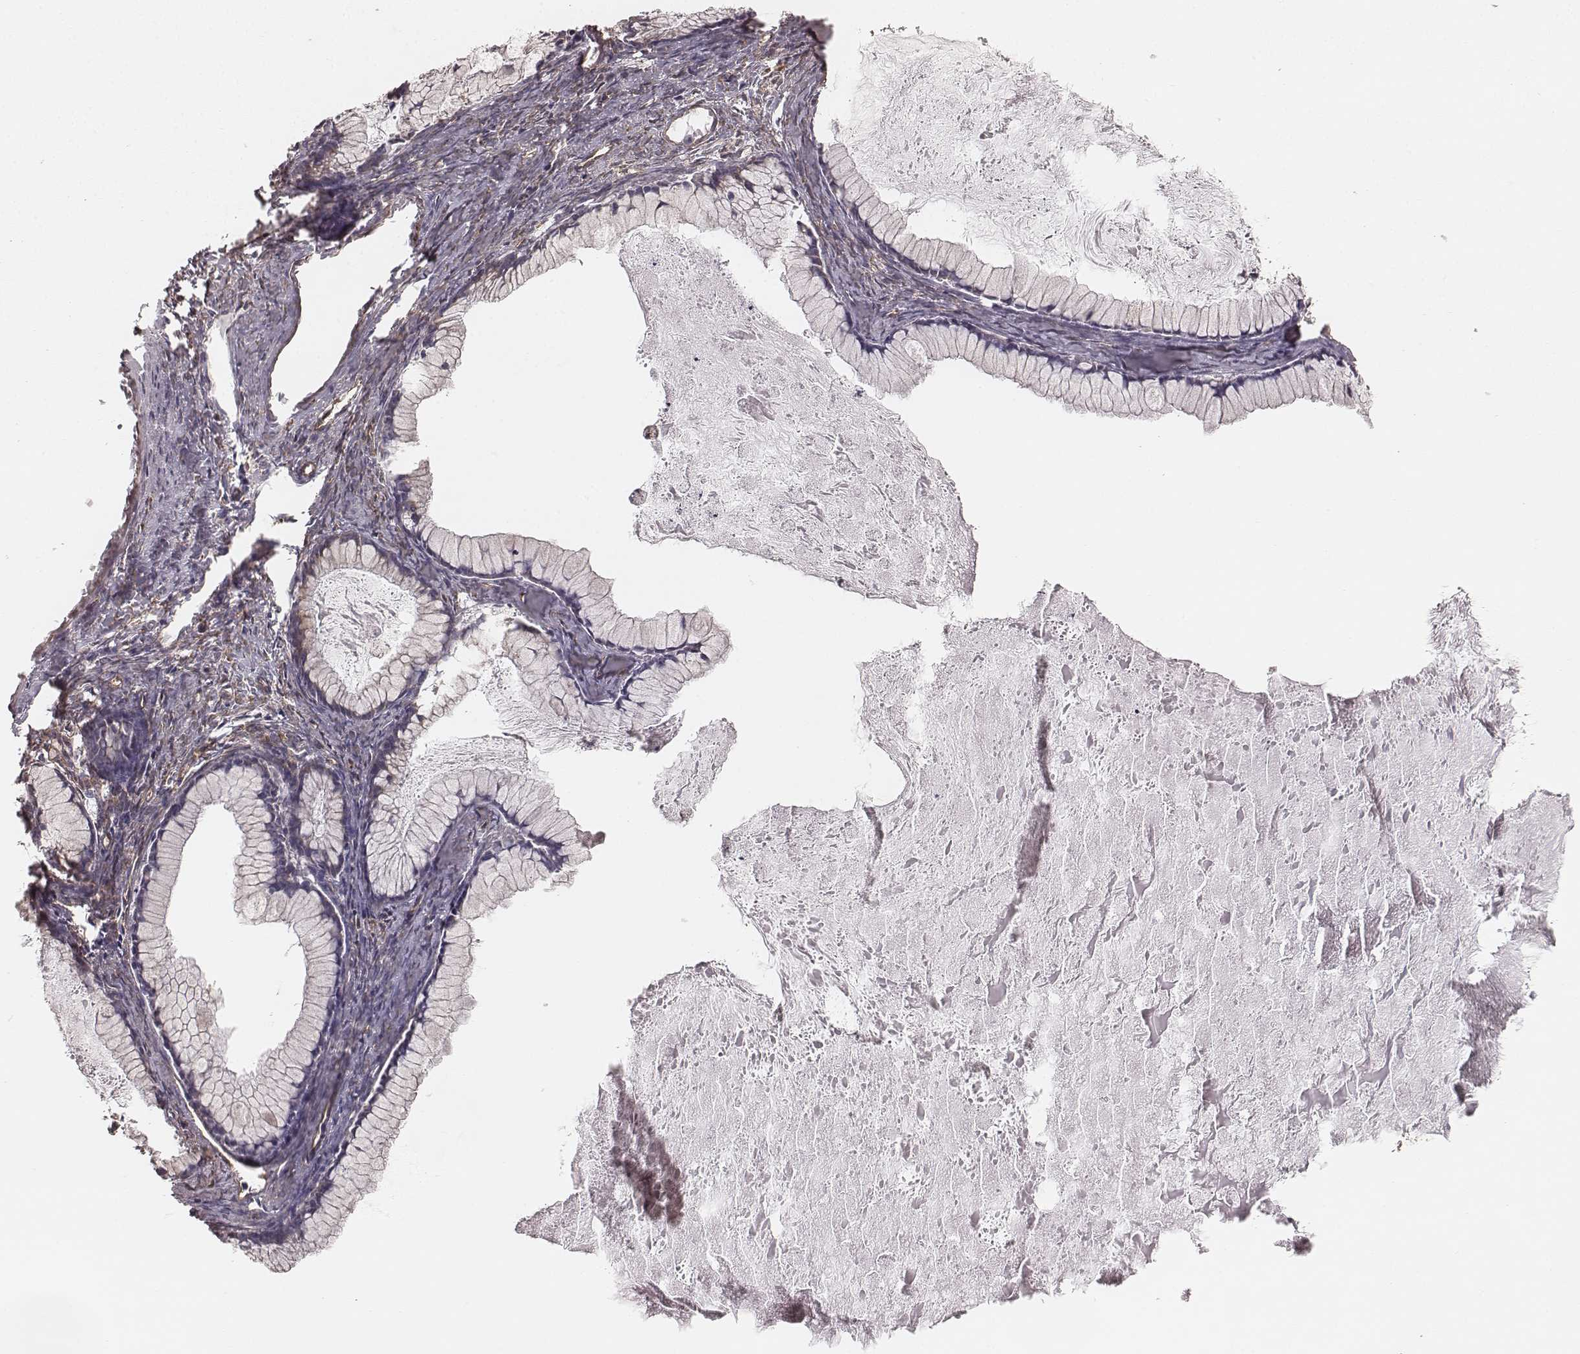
{"staining": {"intensity": "negative", "quantity": "none", "location": "none"}, "tissue": "ovarian cancer", "cell_type": "Tumor cells", "image_type": "cancer", "snomed": [{"axis": "morphology", "description": "Cystadenocarcinoma, mucinous, NOS"}, {"axis": "topography", "description": "Ovary"}], "caption": "Tumor cells show no significant protein staining in ovarian cancer.", "gene": "PALMD", "patient": {"sex": "female", "age": 41}}